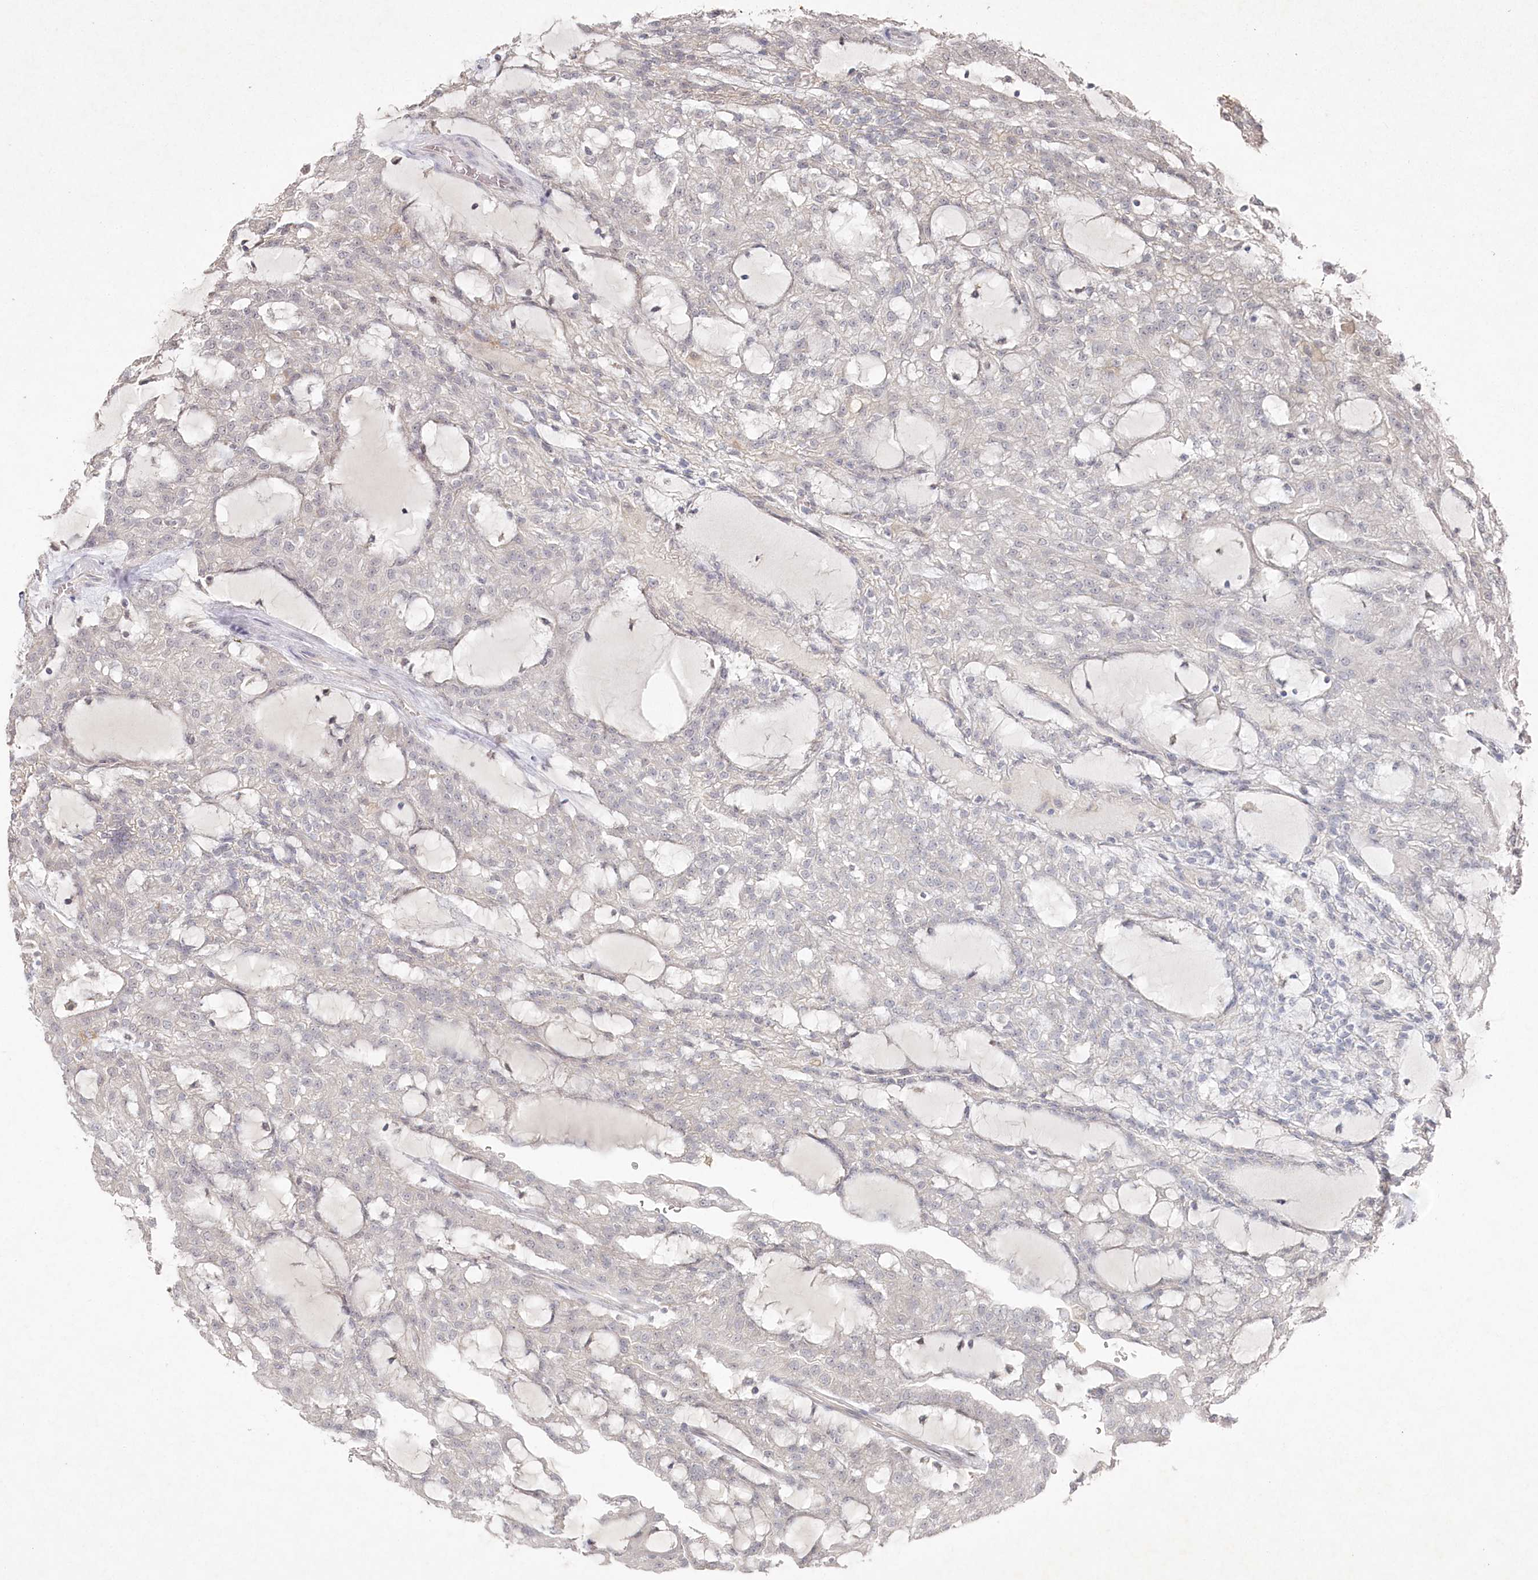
{"staining": {"intensity": "negative", "quantity": "none", "location": "none"}, "tissue": "renal cancer", "cell_type": "Tumor cells", "image_type": "cancer", "snomed": [{"axis": "morphology", "description": "Adenocarcinoma, NOS"}, {"axis": "topography", "description": "Kidney"}], "caption": "Renal adenocarcinoma was stained to show a protein in brown. There is no significant positivity in tumor cells.", "gene": "TGFBRAP1", "patient": {"sex": "male", "age": 63}}